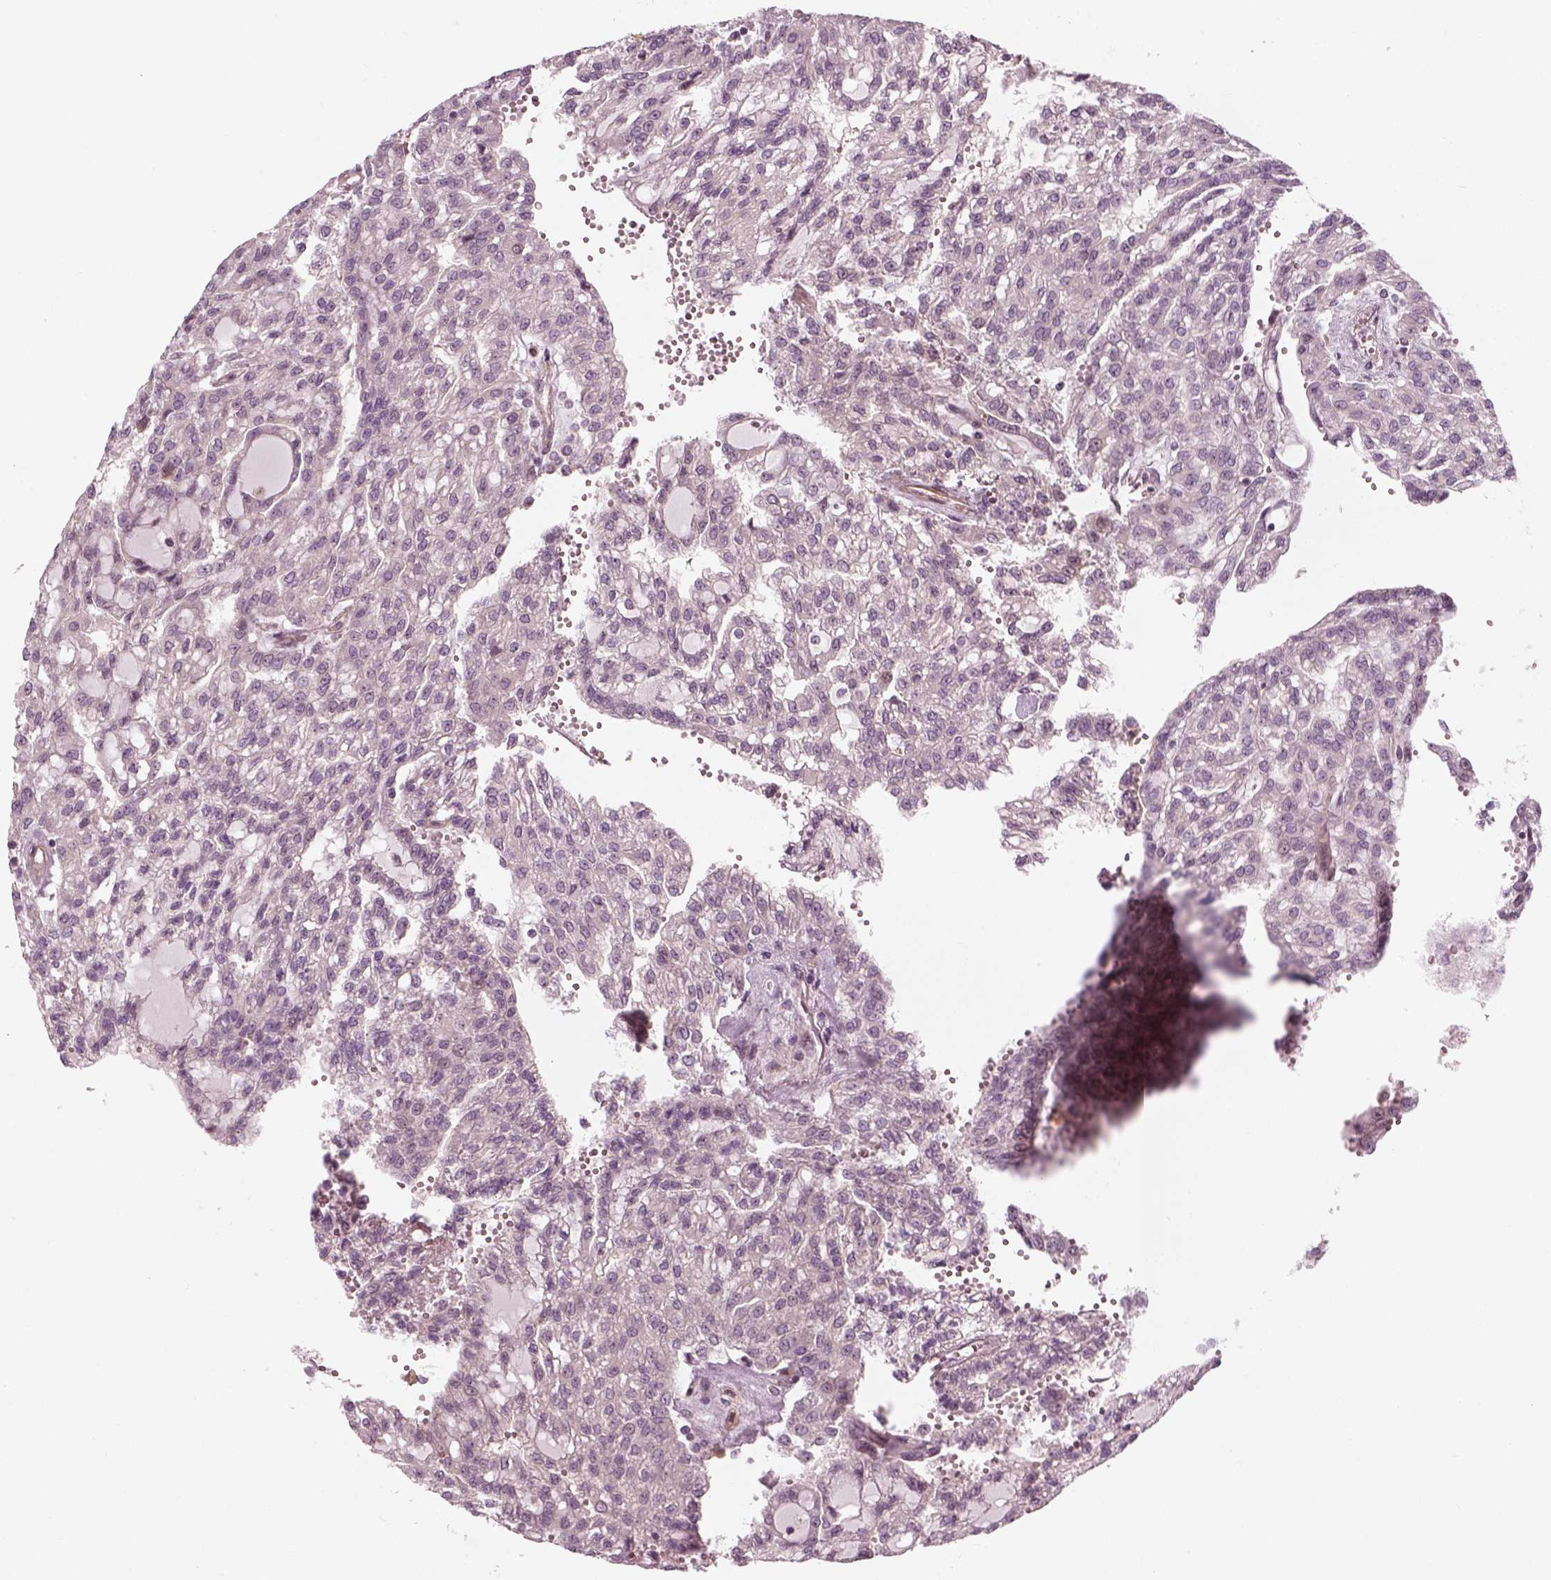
{"staining": {"intensity": "negative", "quantity": "none", "location": "none"}, "tissue": "renal cancer", "cell_type": "Tumor cells", "image_type": "cancer", "snomed": [{"axis": "morphology", "description": "Adenocarcinoma, NOS"}, {"axis": "topography", "description": "Kidney"}], "caption": "The immunohistochemistry image has no significant staining in tumor cells of renal cancer (adenocarcinoma) tissue. The staining is performed using DAB brown chromogen with nuclei counter-stained in using hematoxylin.", "gene": "DNASE1L1", "patient": {"sex": "male", "age": 63}}